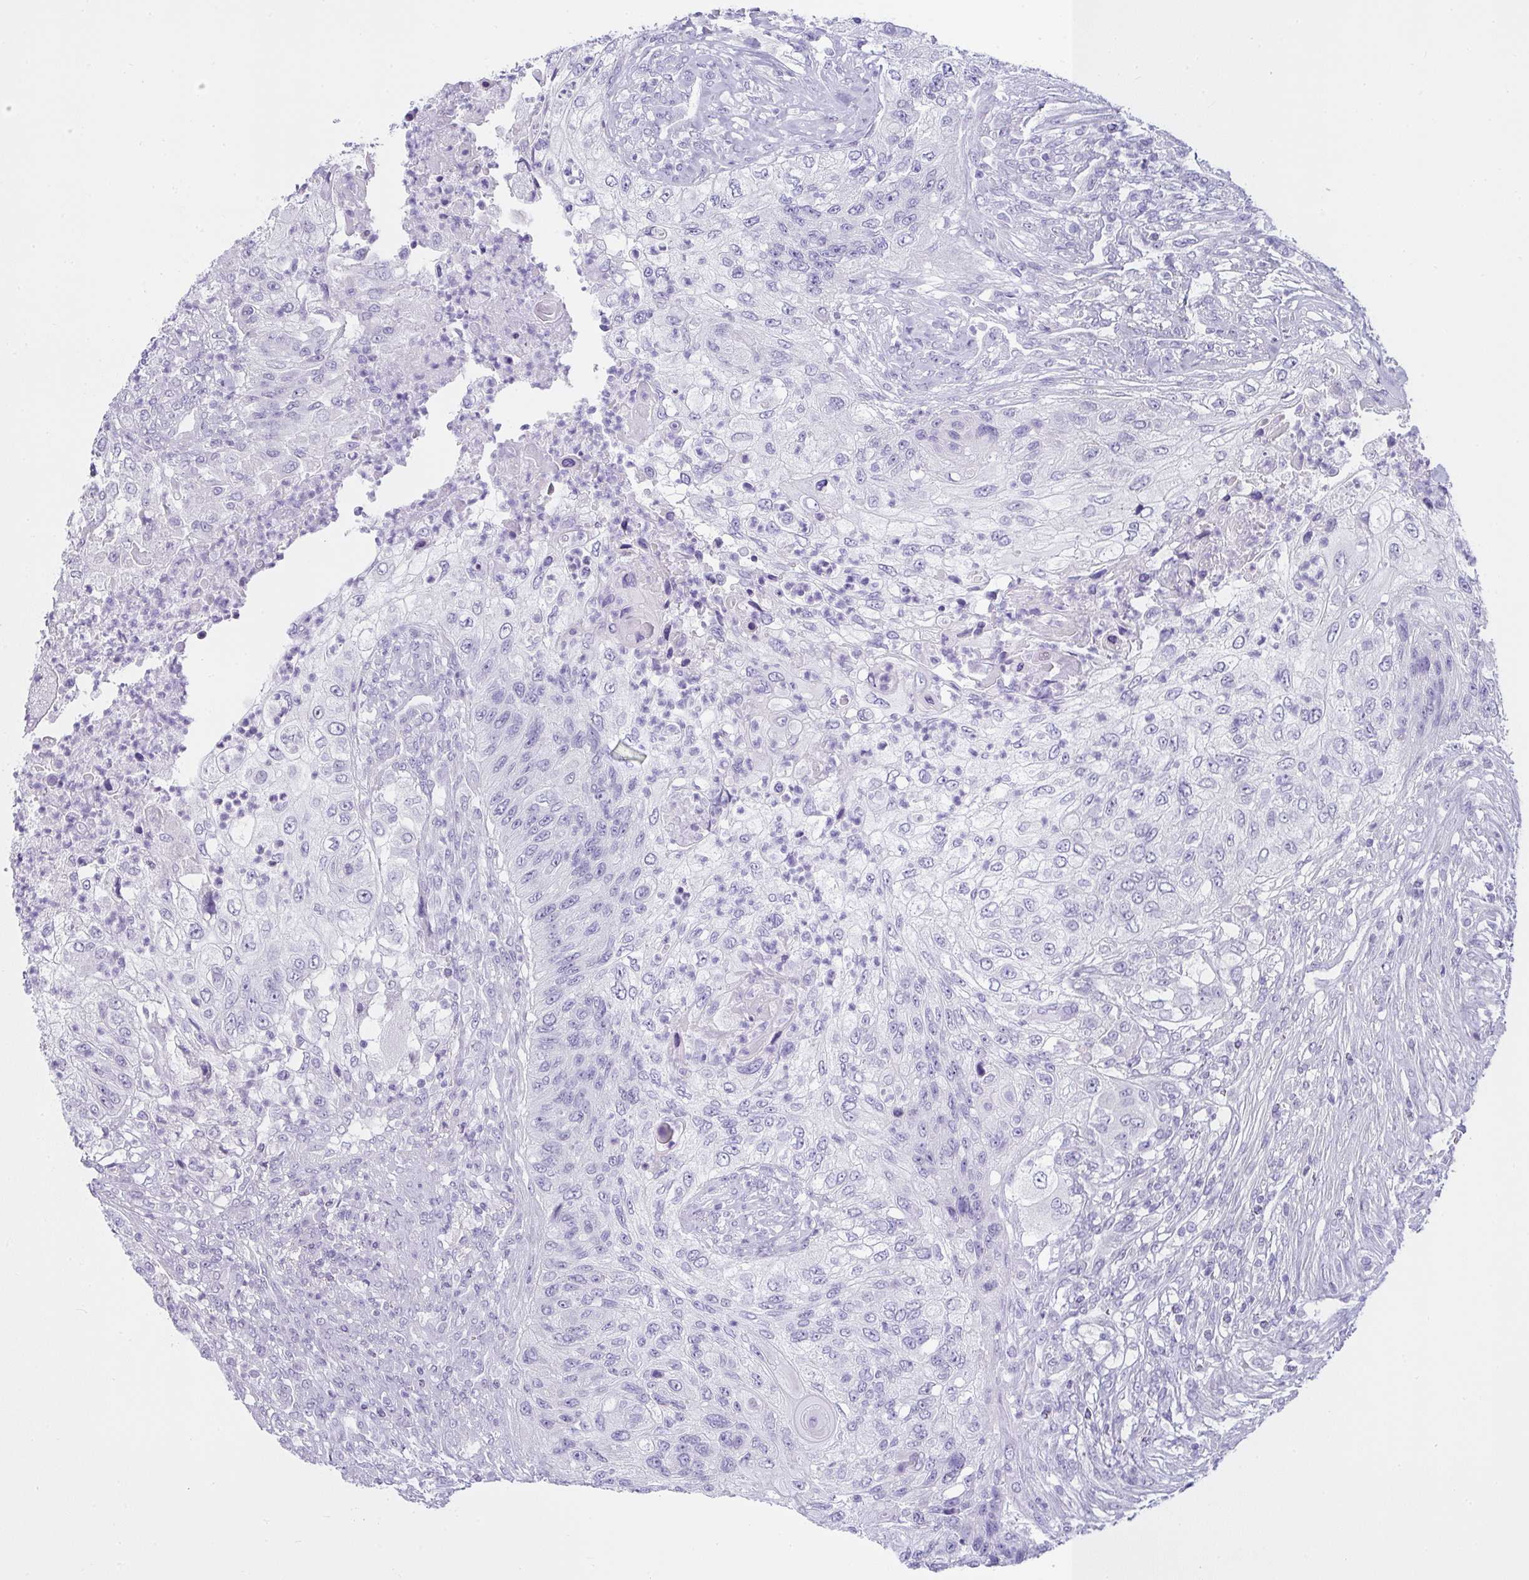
{"staining": {"intensity": "negative", "quantity": "none", "location": "none"}, "tissue": "urothelial cancer", "cell_type": "Tumor cells", "image_type": "cancer", "snomed": [{"axis": "morphology", "description": "Urothelial carcinoma, High grade"}, {"axis": "topography", "description": "Urinary bladder"}], "caption": "This is an immunohistochemistry micrograph of urothelial cancer. There is no staining in tumor cells.", "gene": "VCY1B", "patient": {"sex": "female", "age": 60}}